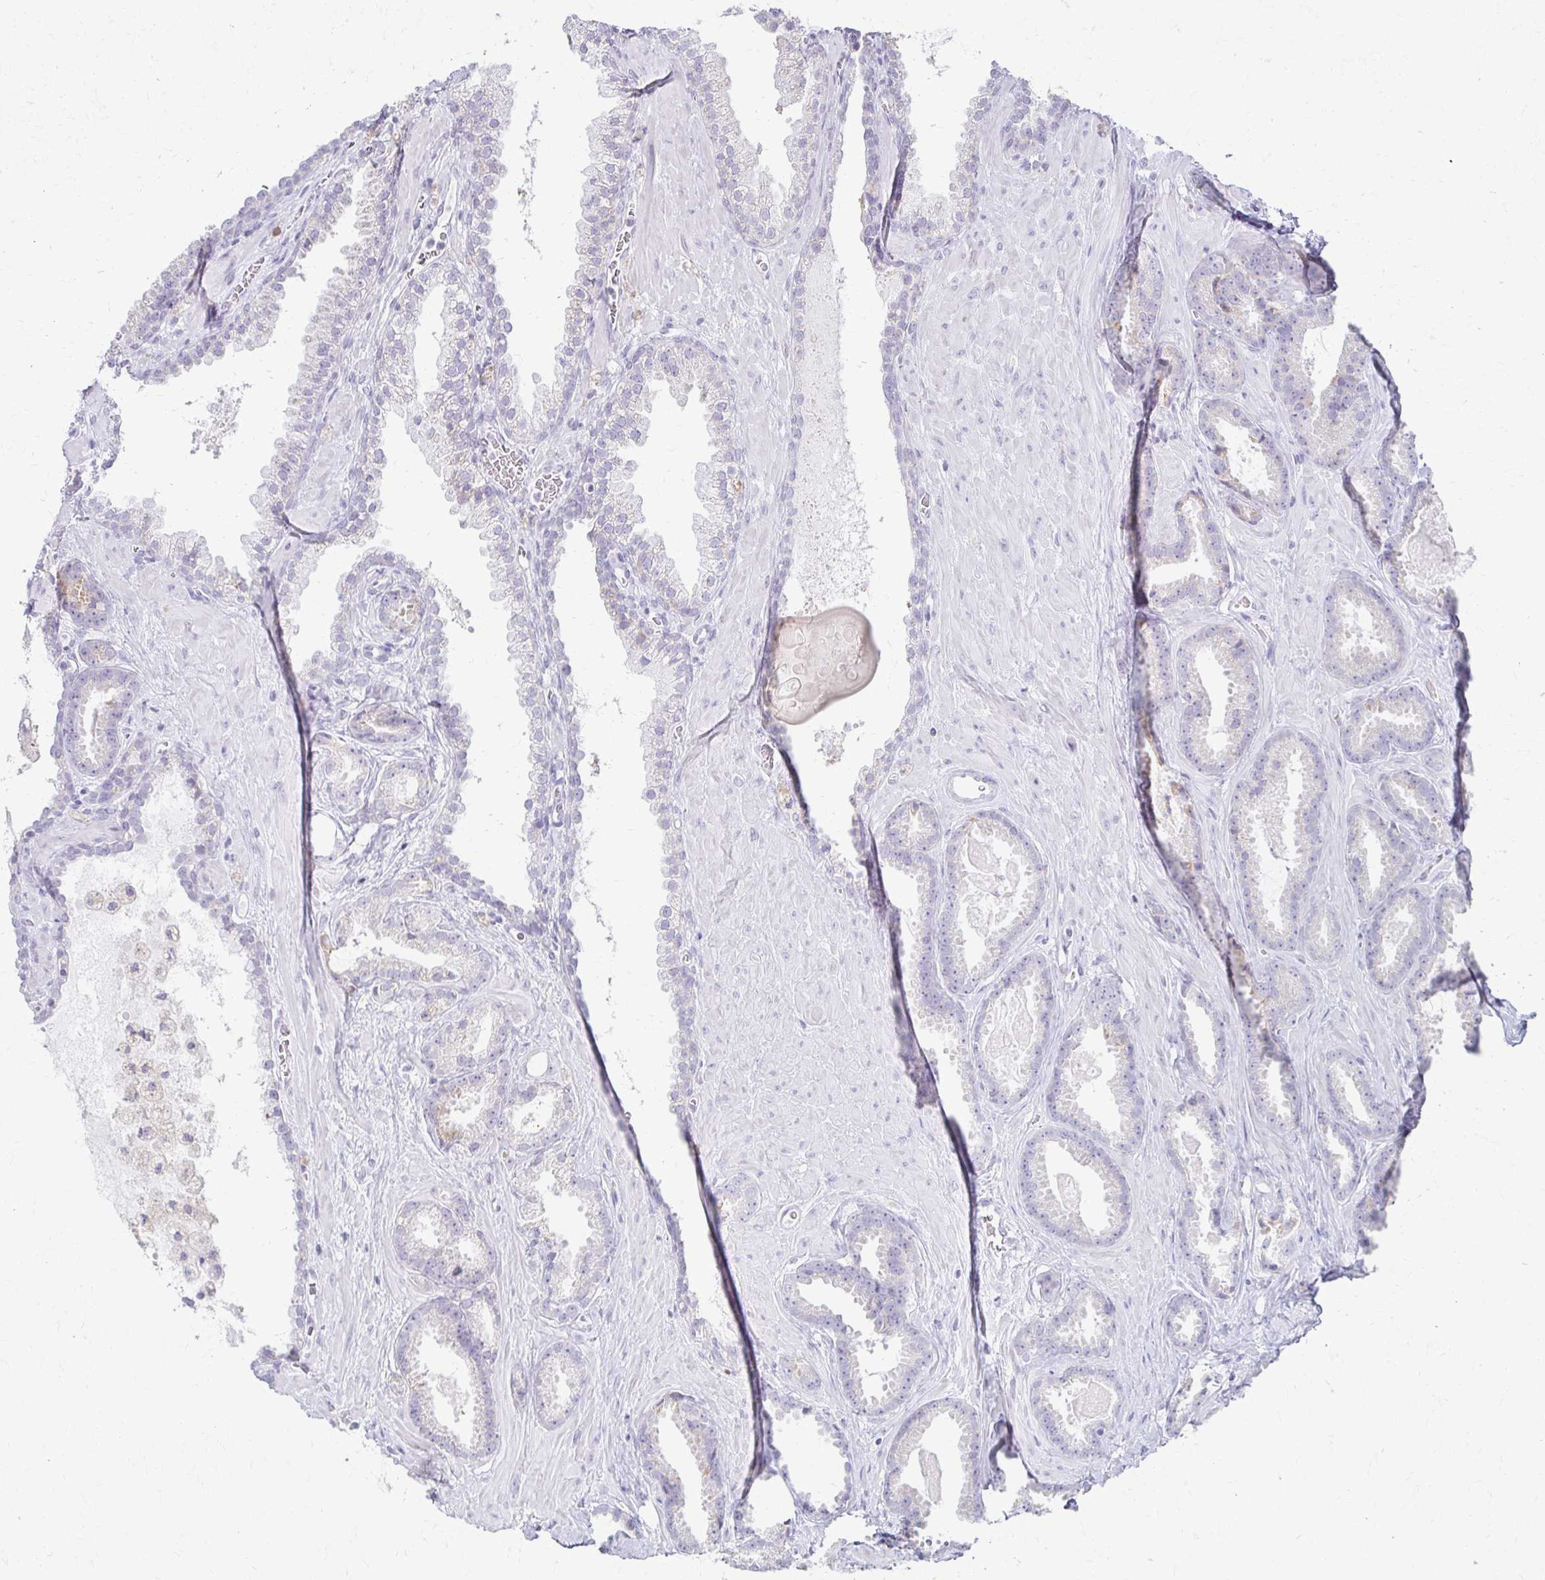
{"staining": {"intensity": "negative", "quantity": "none", "location": "none"}, "tissue": "prostate cancer", "cell_type": "Tumor cells", "image_type": "cancer", "snomed": [{"axis": "morphology", "description": "Adenocarcinoma, Low grade"}, {"axis": "topography", "description": "Prostate"}], "caption": "Immunohistochemistry image of prostate cancer stained for a protein (brown), which reveals no positivity in tumor cells.", "gene": "FCGR2B", "patient": {"sex": "male", "age": 62}}